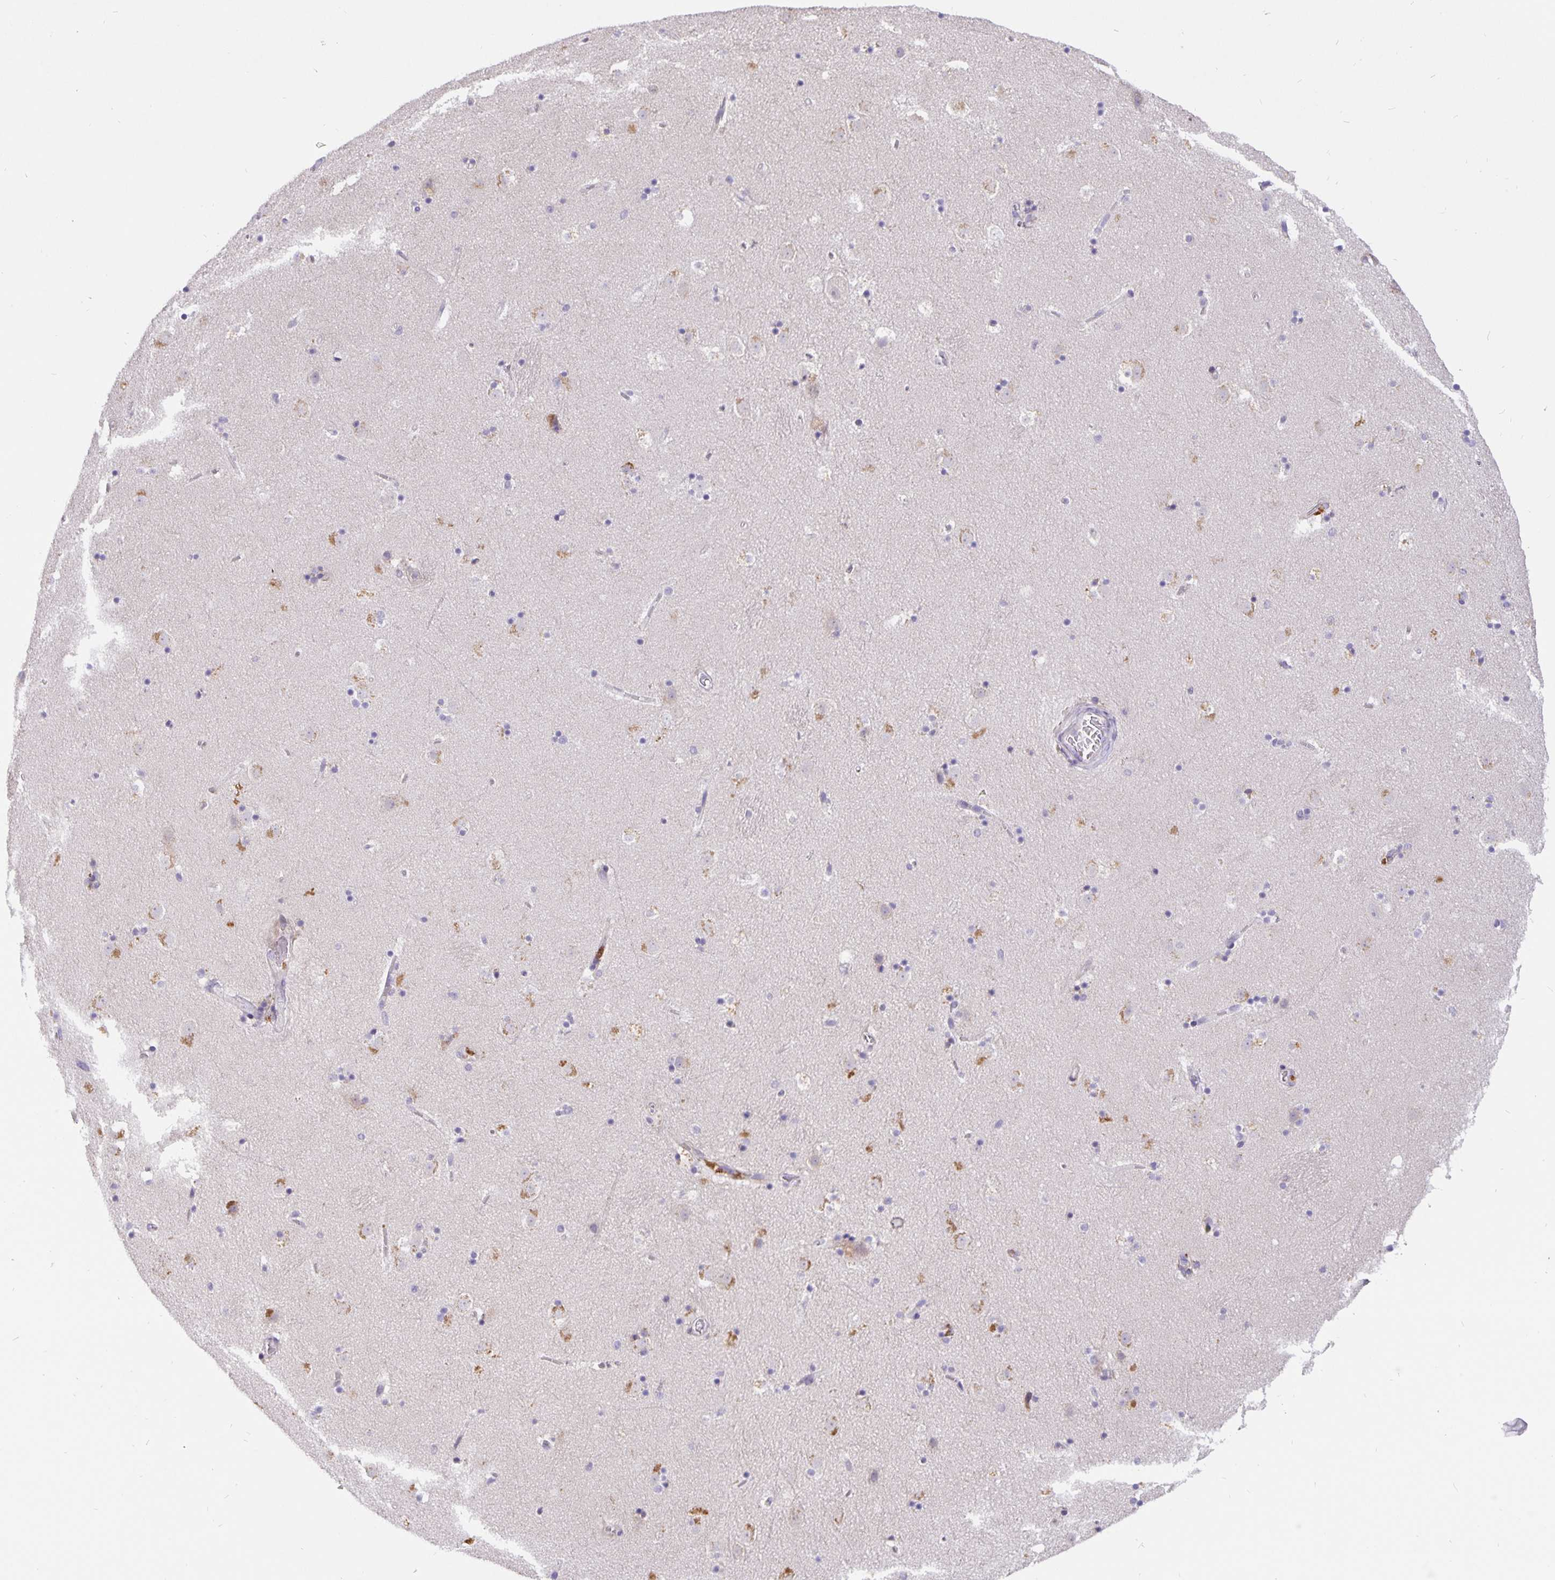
{"staining": {"intensity": "negative", "quantity": "none", "location": "none"}, "tissue": "caudate", "cell_type": "Glial cells", "image_type": "normal", "snomed": [{"axis": "morphology", "description": "Normal tissue, NOS"}, {"axis": "topography", "description": "Lateral ventricle wall"}], "caption": "A high-resolution histopathology image shows immunohistochemistry staining of unremarkable caudate, which reveals no significant expression in glial cells. (DAB (3,3'-diaminobenzidine) immunohistochemistry (IHC) visualized using brightfield microscopy, high magnification).", "gene": "EML6", "patient": {"sex": "male", "age": 37}}